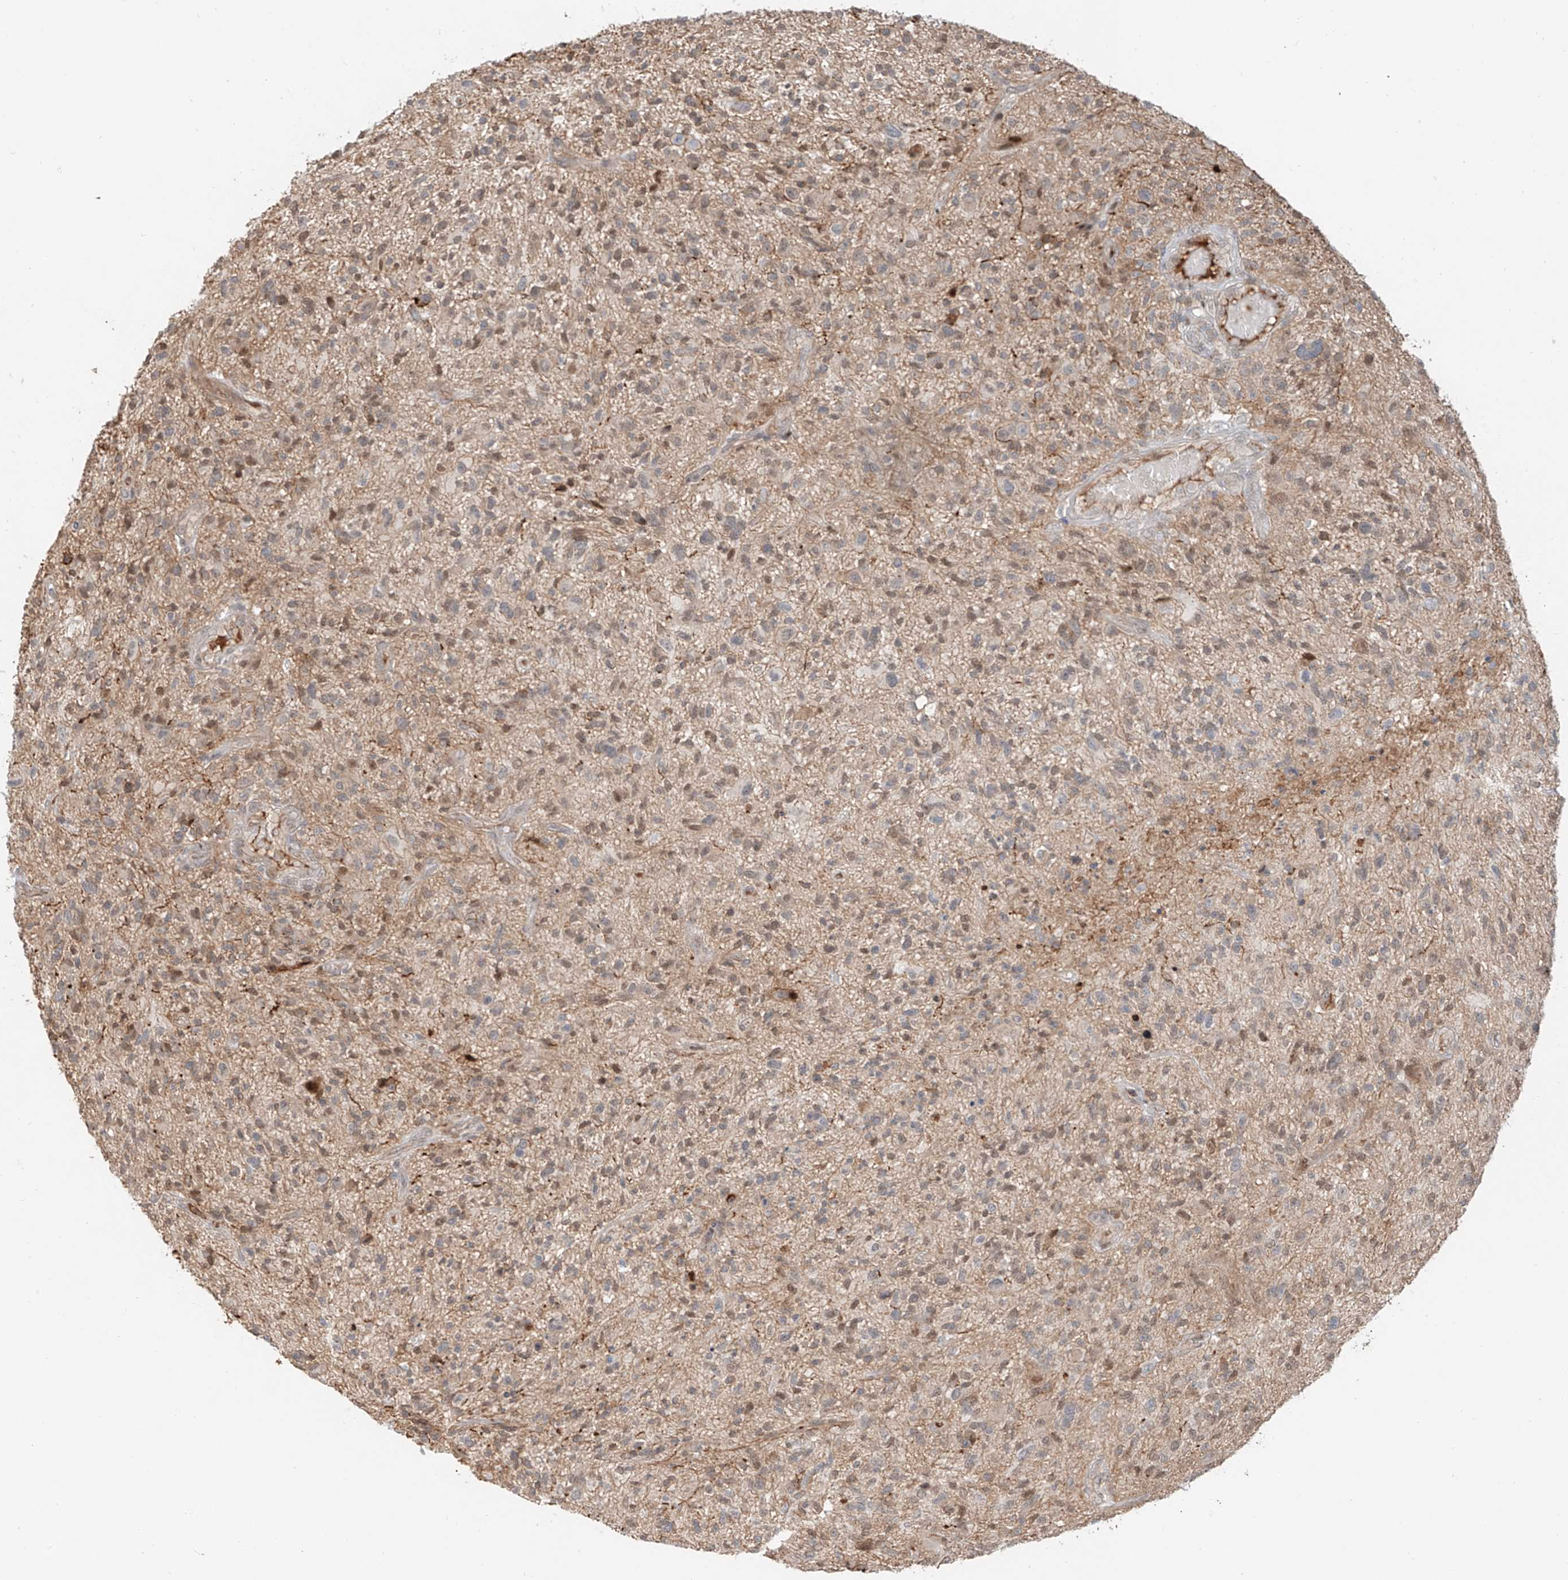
{"staining": {"intensity": "negative", "quantity": "none", "location": "none"}, "tissue": "glioma", "cell_type": "Tumor cells", "image_type": "cancer", "snomed": [{"axis": "morphology", "description": "Glioma, malignant, High grade"}, {"axis": "topography", "description": "Brain"}], "caption": "Glioma was stained to show a protein in brown. There is no significant staining in tumor cells.", "gene": "CEP162", "patient": {"sex": "male", "age": 47}}